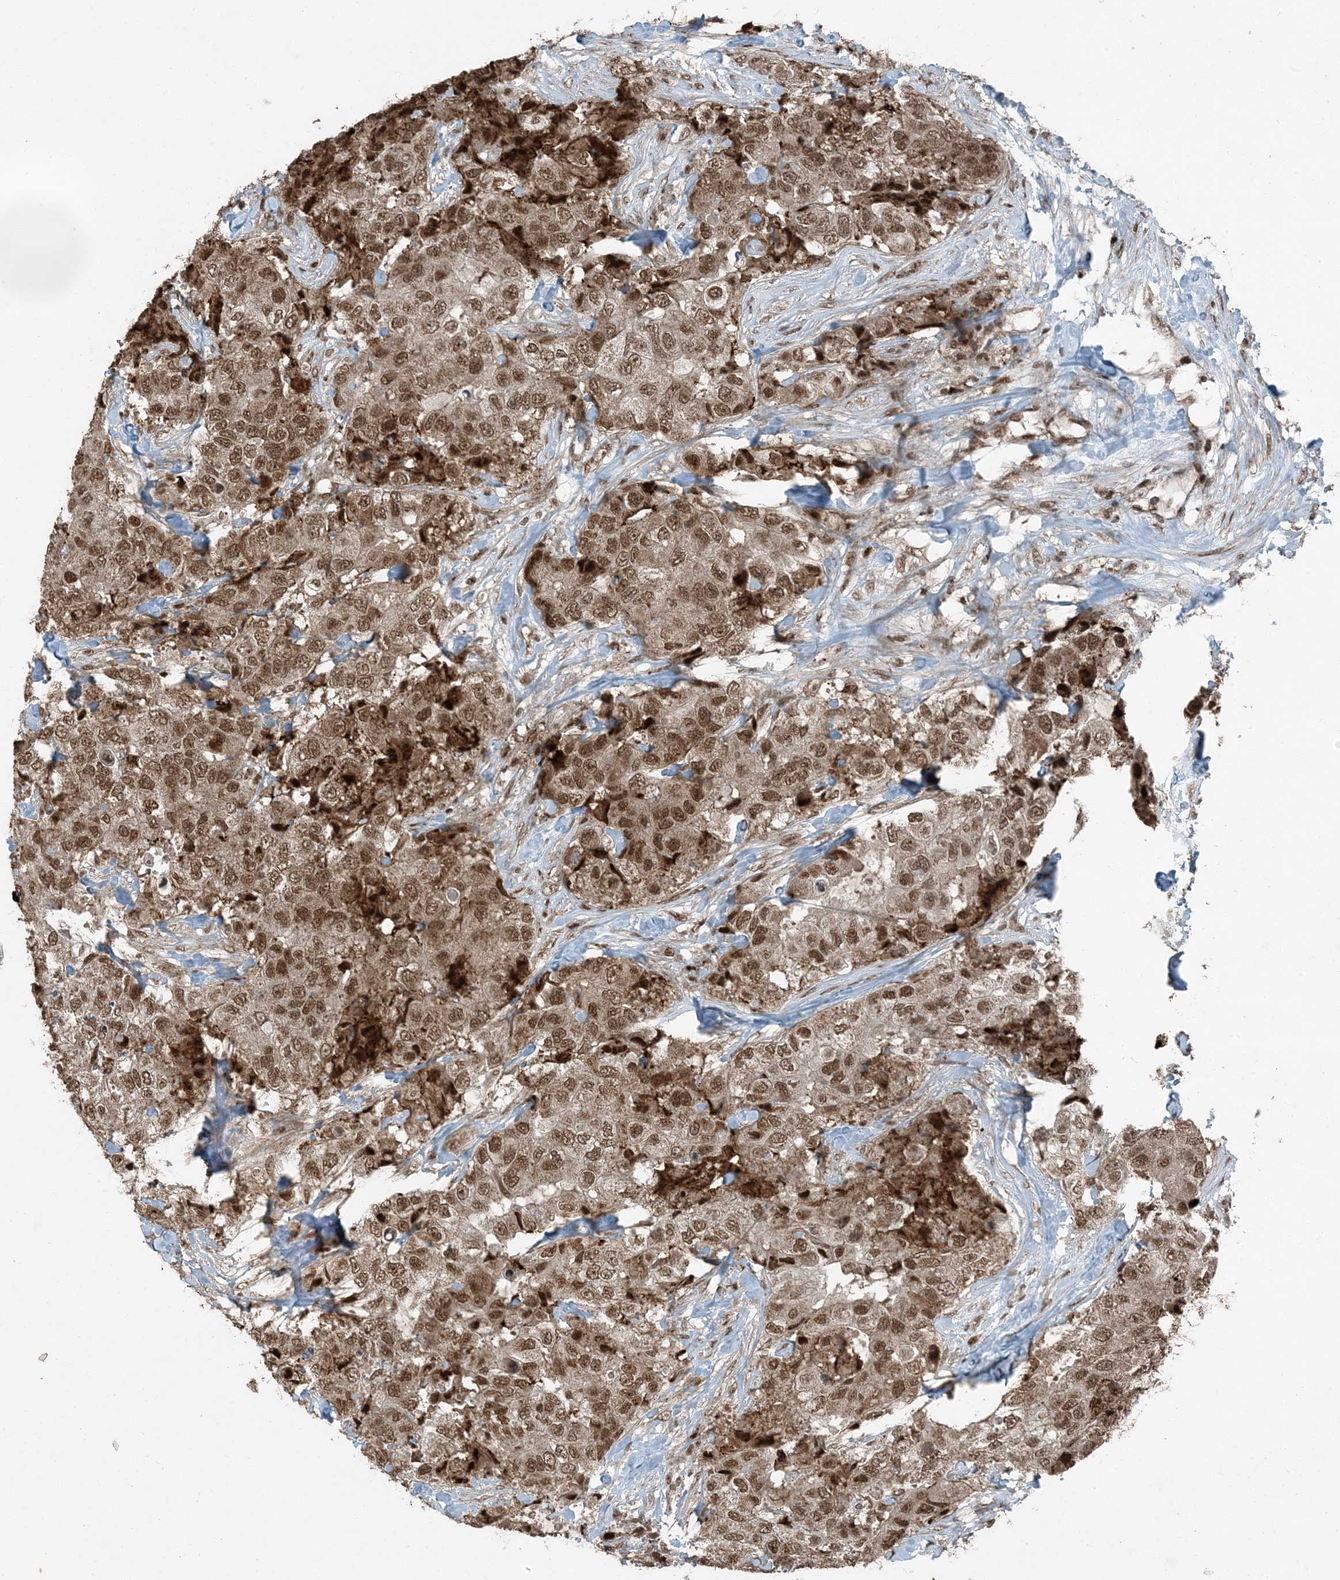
{"staining": {"intensity": "moderate", "quantity": ">75%", "location": "nuclear"}, "tissue": "breast cancer", "cell_type": "Tumor cells", "image_type": "cancer", "snomed": [{"axis": "morphology", "description": "Duct carcinoma"}, {"axis": "topography", "description": "Breast"}], "caption": "Breast cancer (infiltrating ductal carcinoma) stained for a protein exhibits moderate nuclear positivity in tumor cells.", "gene": "TRAPPC12", "patient": {"sex": "female", "age": 62}}